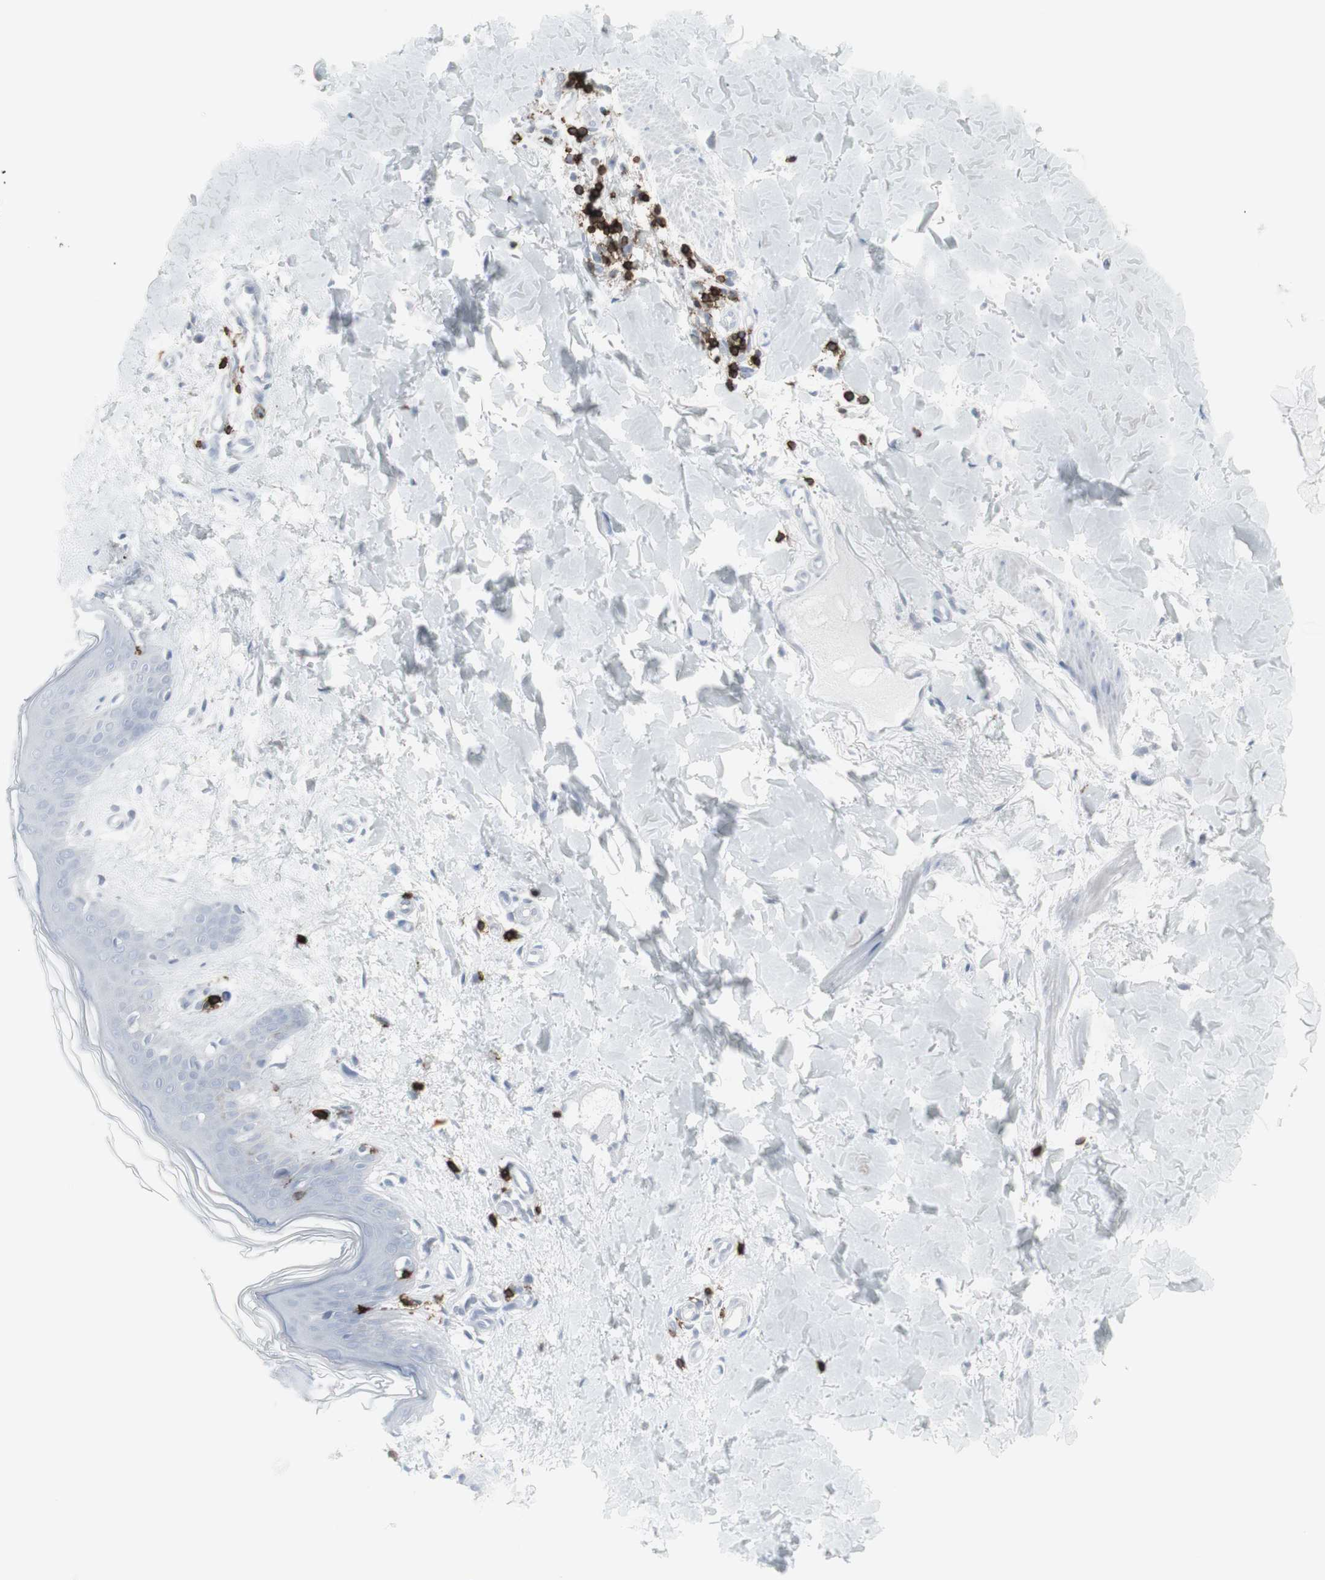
{"staining": {"intensity": "negative", "quantity": "none", "location": "none"}, "tissue": "skin", "cell_type": "Fibroblasts", "image_type": "normal", "snomed": [{"axis": "morphology", "description": "Normal tissue, NOS"}, {"axis": "topography", "description": "Skin"}], "caption": "IHC of unremarkable skin displays no expression in fibroblasts.", "gene": "CD247", "patient": {"sex": "female", "age": 41}}